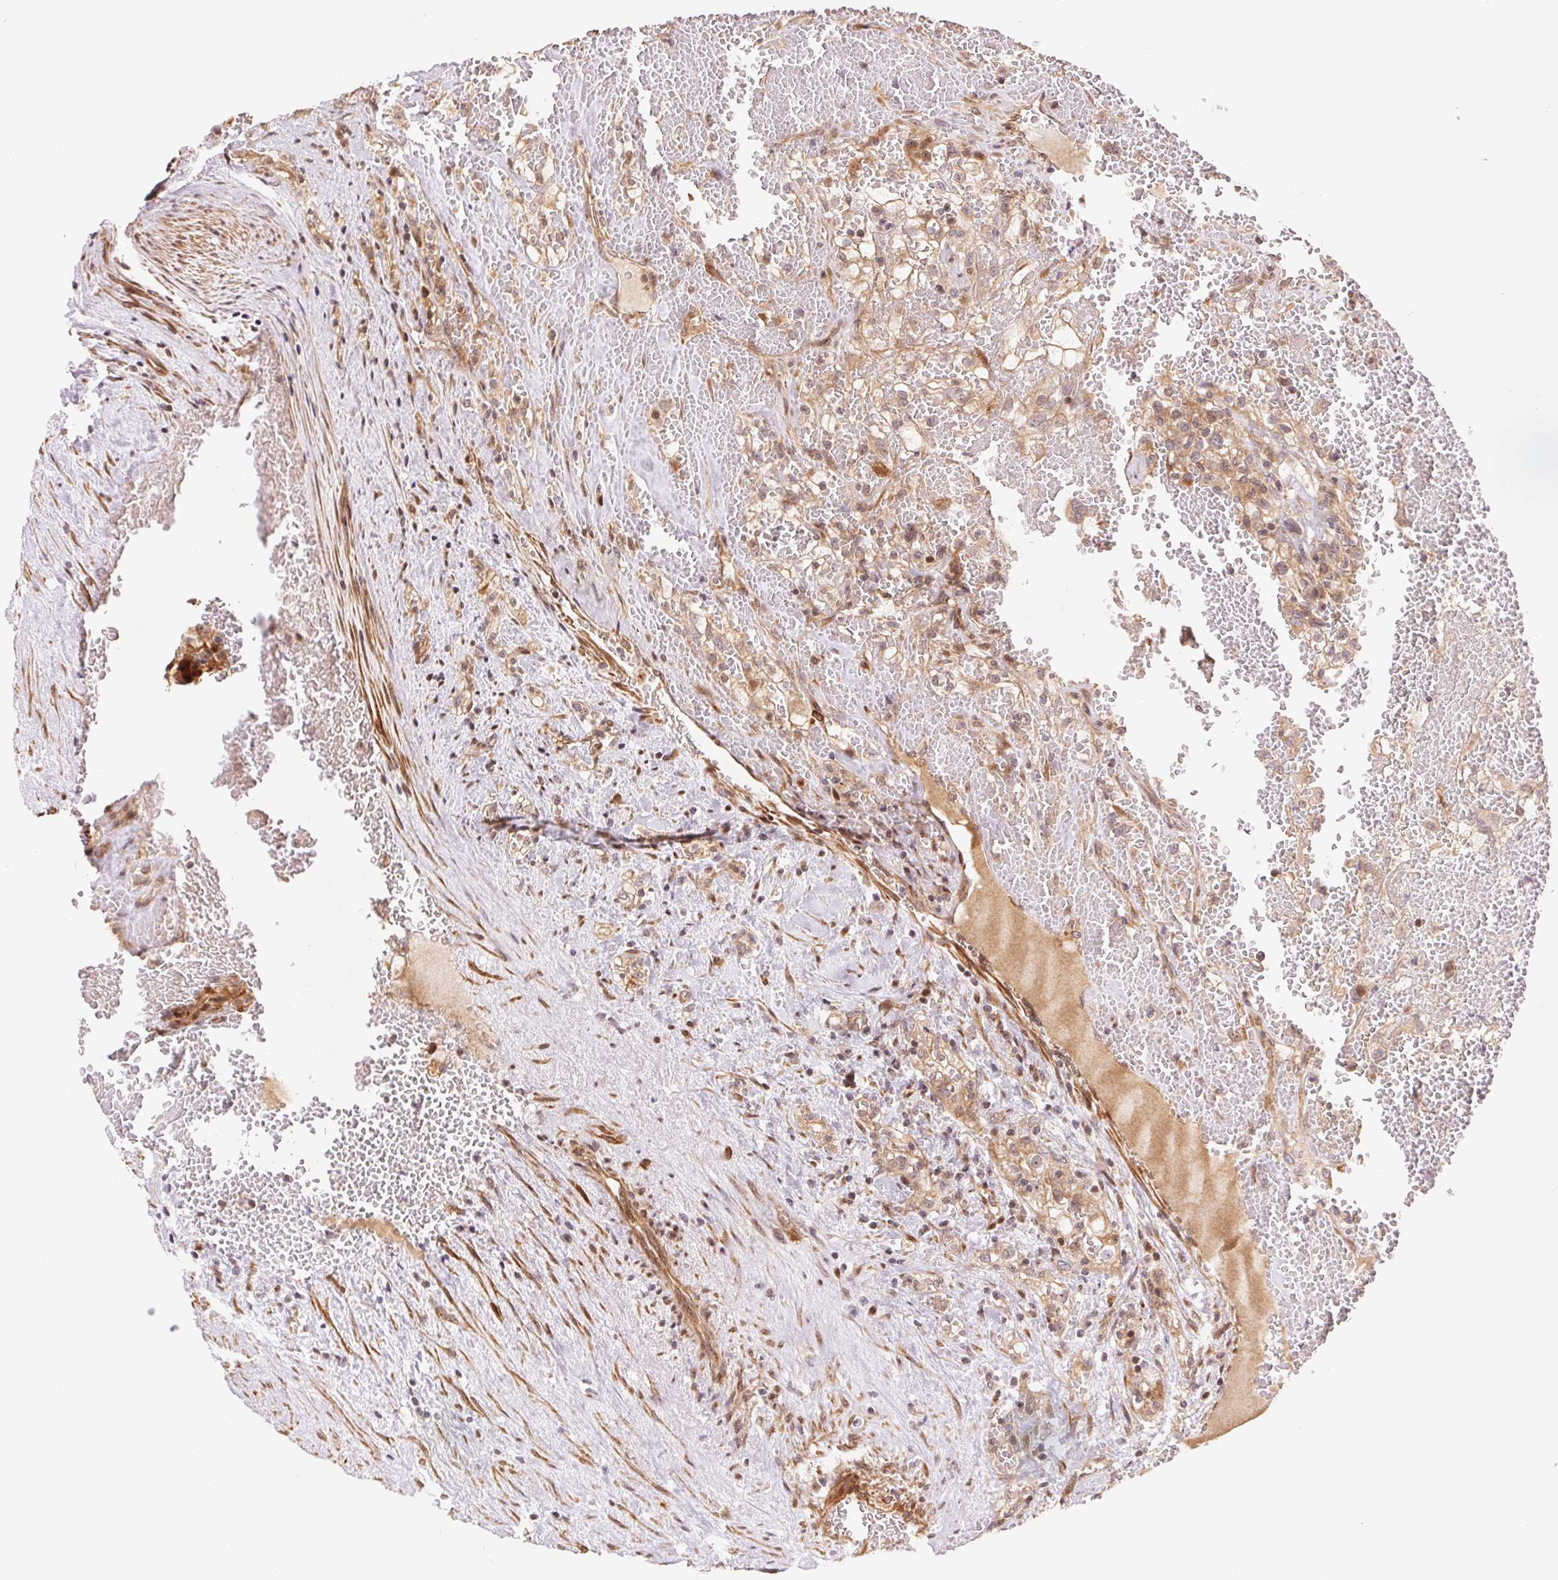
{"staining": {"intensity": "weak", "quantity": ">75%", "location": "cytoplasmic/membranous"}, "tissue": "renal cancer", "cell_type": "Tumor cells", "image_type": "cancer", "snomed": [{"axis": "morphology", "description": "Adenocarcinoma, NOS"}, {"axis": "topography", "description": "Kidney"}], "caption": "Tumor cells demonstrate low levels of weak cytoplasmic/membranous positivity in about >75% of cells in human renal adenocarcinoma. (brown staining indicates protein expression, while blue staining denotes nuclei).", "gene": "TNIP2", "patient": {"sex": "female", "age": 74}}